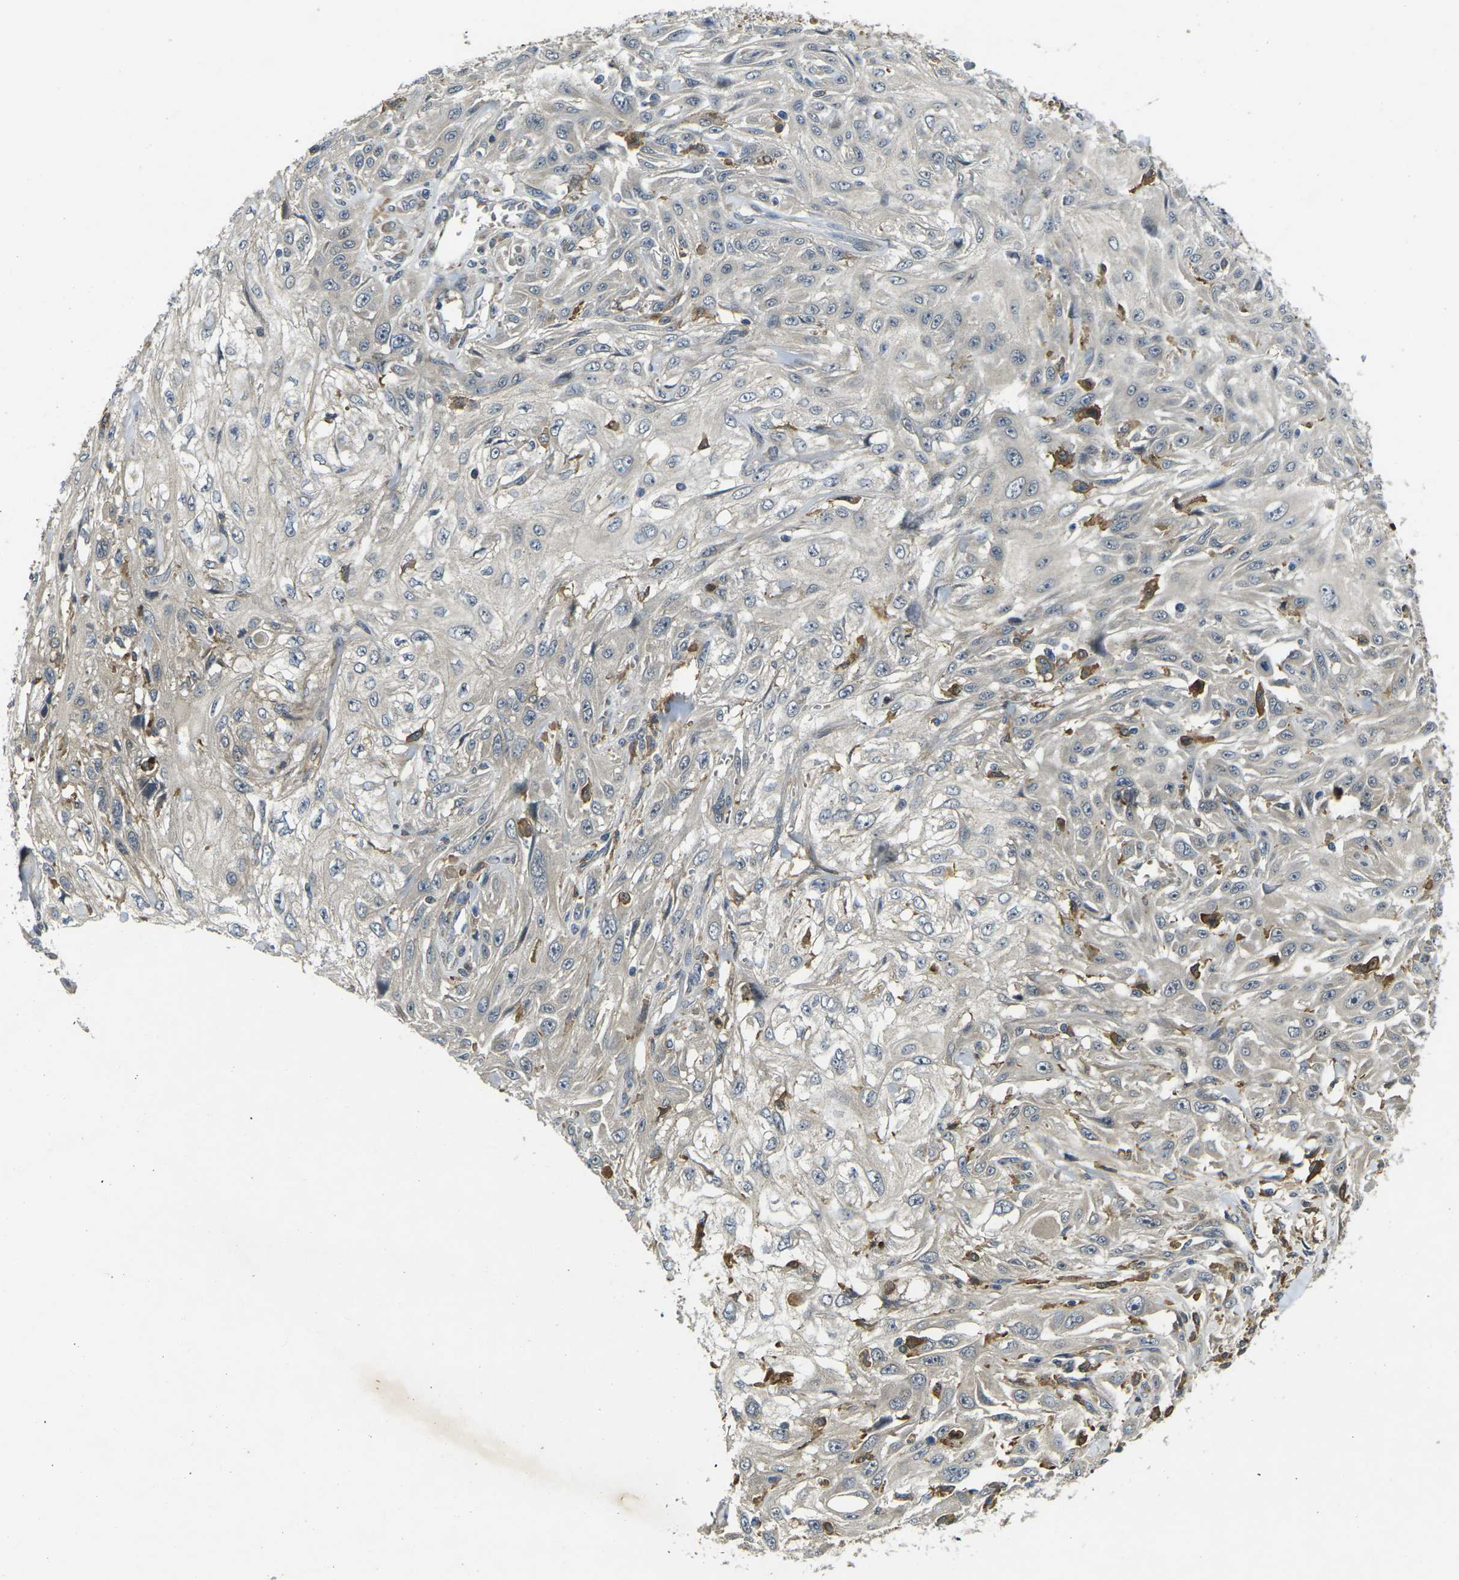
{"staining": {"intensity": "negative", "quantity": "none", "location": "none"}, "tissue": "skin cancer", "cell_type": "Tumor cells", "image_type": "cancer", "snomed": [{"axis": "morphology", "description": "Squamous cell carcinoma, NOS"}, {"axis": "topography", "description": "Skin"}], "caption": "Tumor cells are negative for protein expression in human skin cancer.", "gene": "PIGL", "patient": {"sex": "male", "age": 75}}